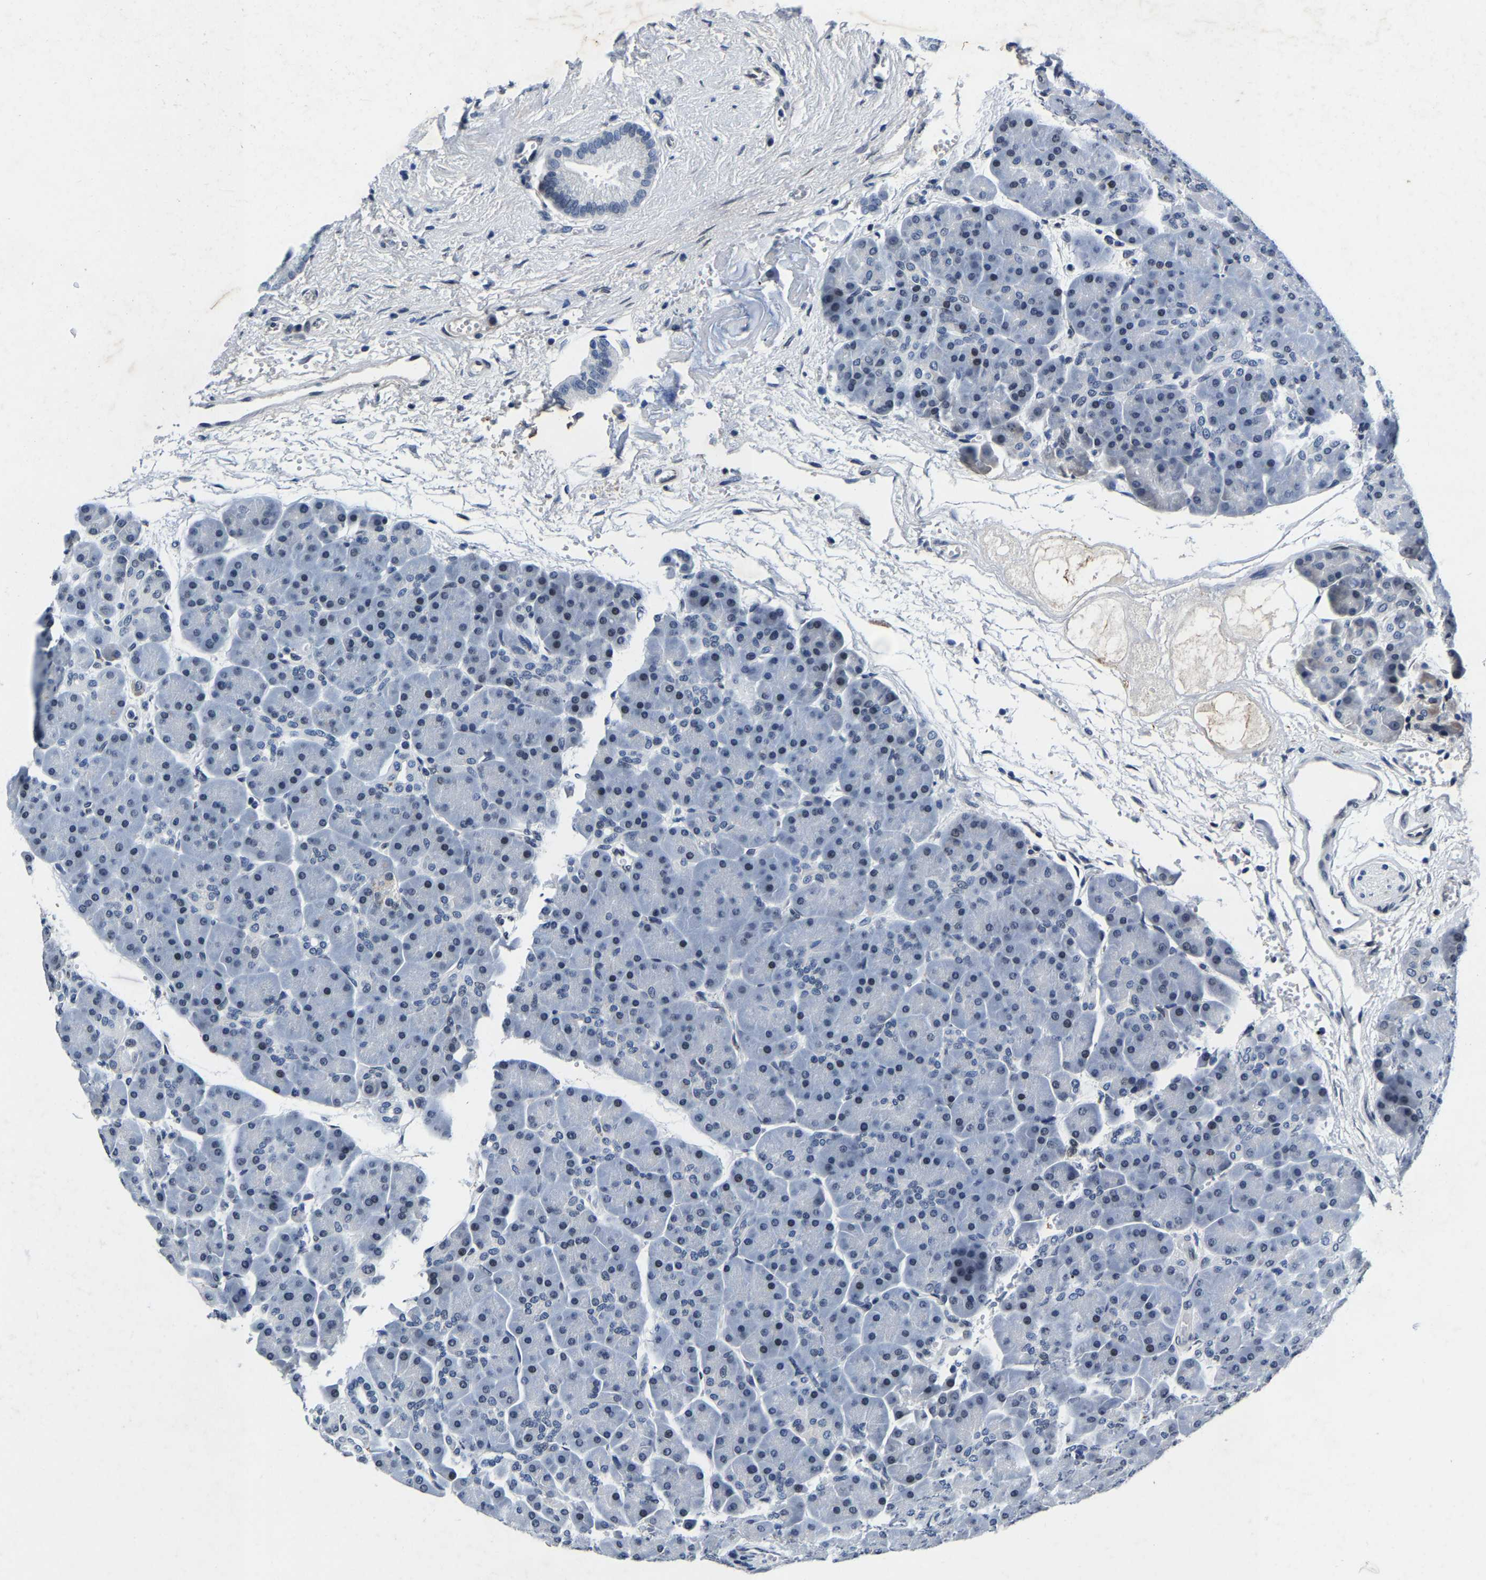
{"staining": {"intensity": "weak", "quantity": "<25%", "location": "nuclear"}, "tissue": "pancreas", "cell_type": "Exocrine glandular cells", "image_type": "normal", "snomed": [{"axis": "morphology", "description": "Normal tissue, NOS"}, {"axis": "topography", "description": "Pancreas"}], "caption": "Exocrine glandular cells are negative for protein expression in unremarkable human pancreas. (DAB IHC with hematoxylin counter stain).", "gene": "UBN2", "patient": {"sex": "male", "age": 66}}